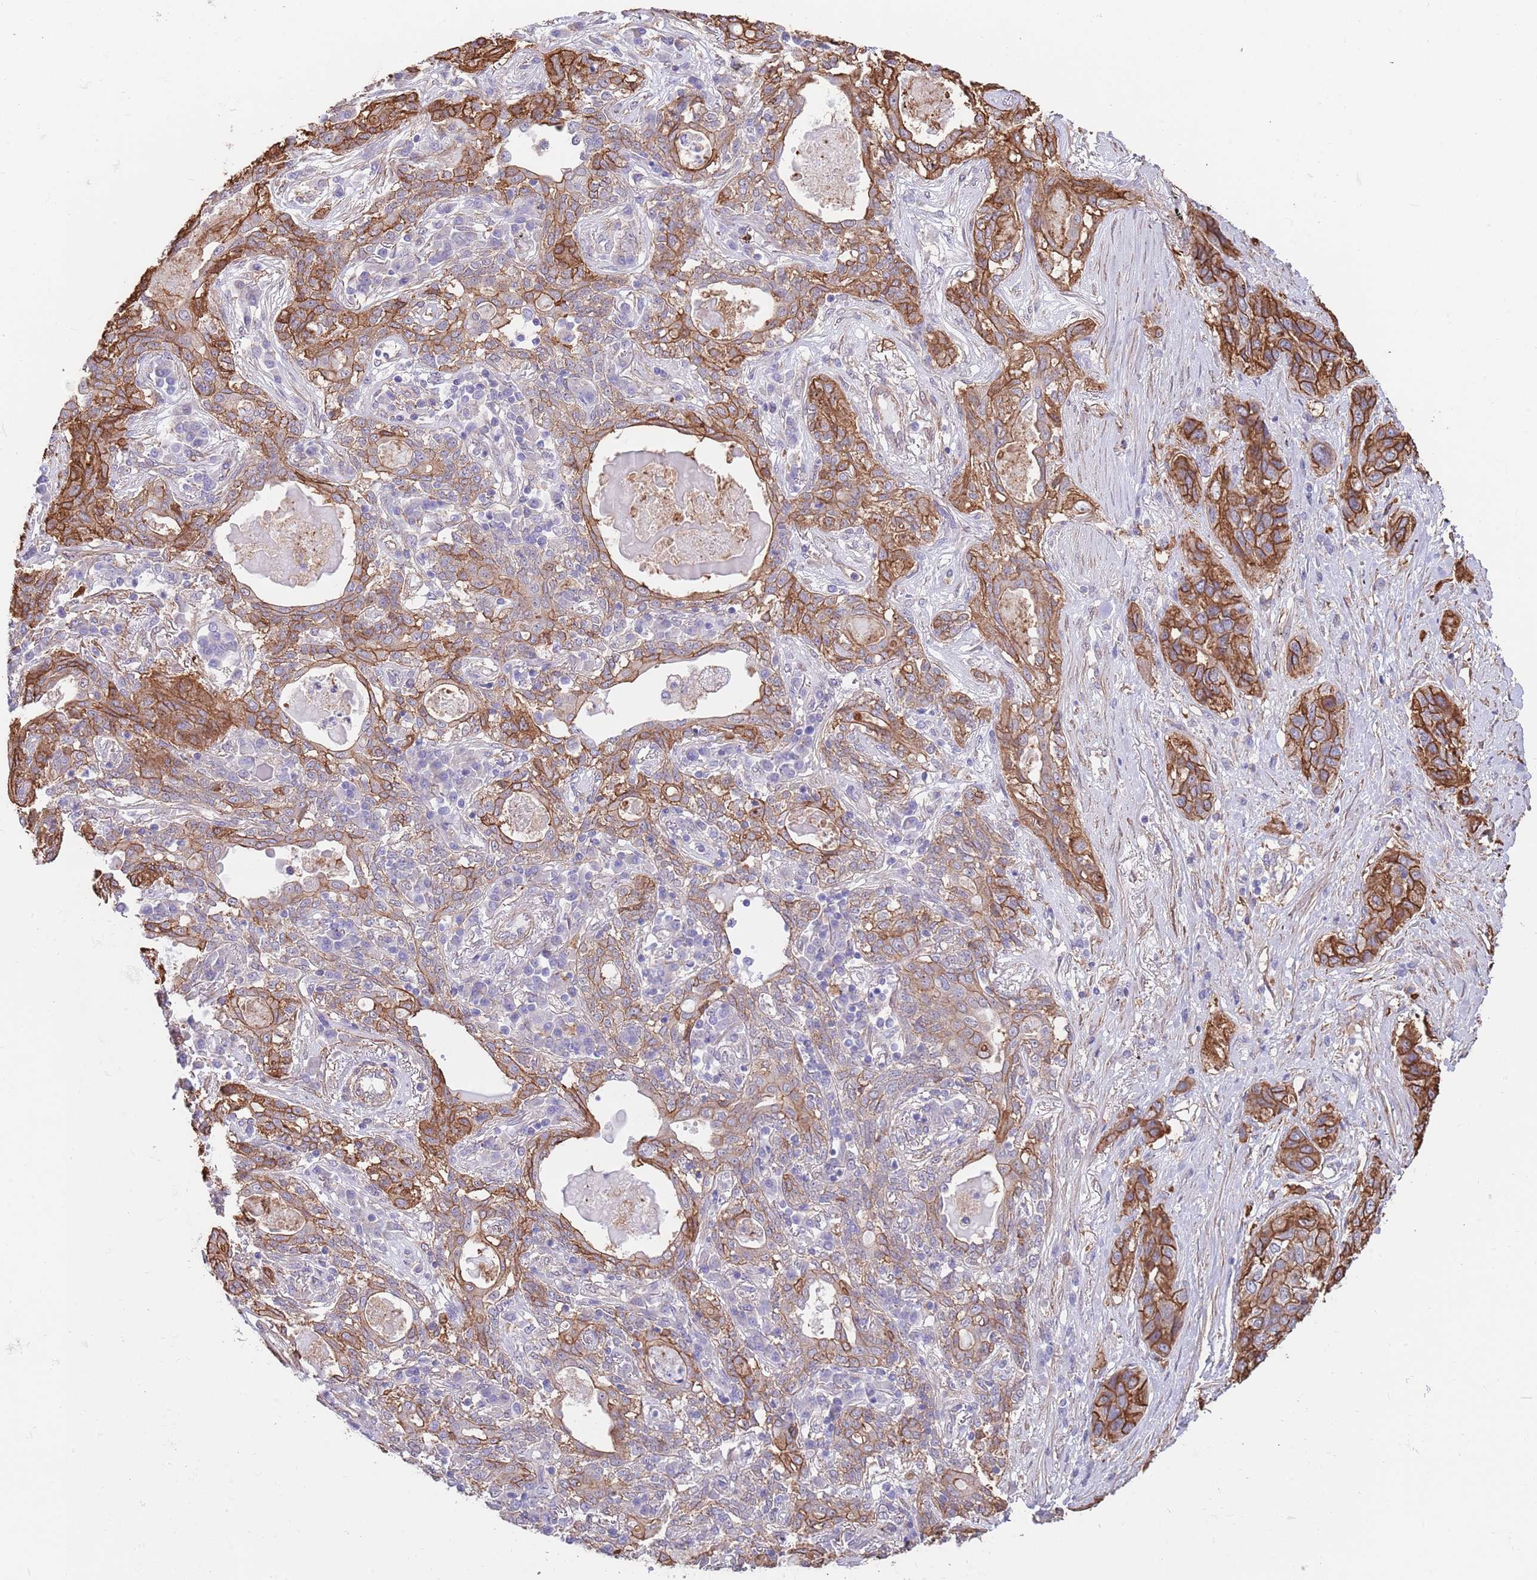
{"staining": {"intensity": "strong", "quantity": "25%-75%", "location": "cytoplasmic/membranous"}, "tissue": "lung cancer", "cell_type": "Tumor cells", "image_type": "cancer", "snomed": [{"axis": "morphology", "description": "Squamous cell carcinoma, NOS"}, {"axis": "topography", "description": "Lung"}], "caption": "Lung cancer (squamous cell carcinoma) tissue displays strong cytoplasmic/membranous expression in approximately 25%-75% of tumor cells, visualized by immunohistochemistry. The protein is stained brown, and the nuclei are stained in blue (DAB (3,3'-diaminobenzidine) IHC with brightfield microscopy, high magnification).", "gene": "BPNT1", "patient": {"sex": "female", "age": 70}}